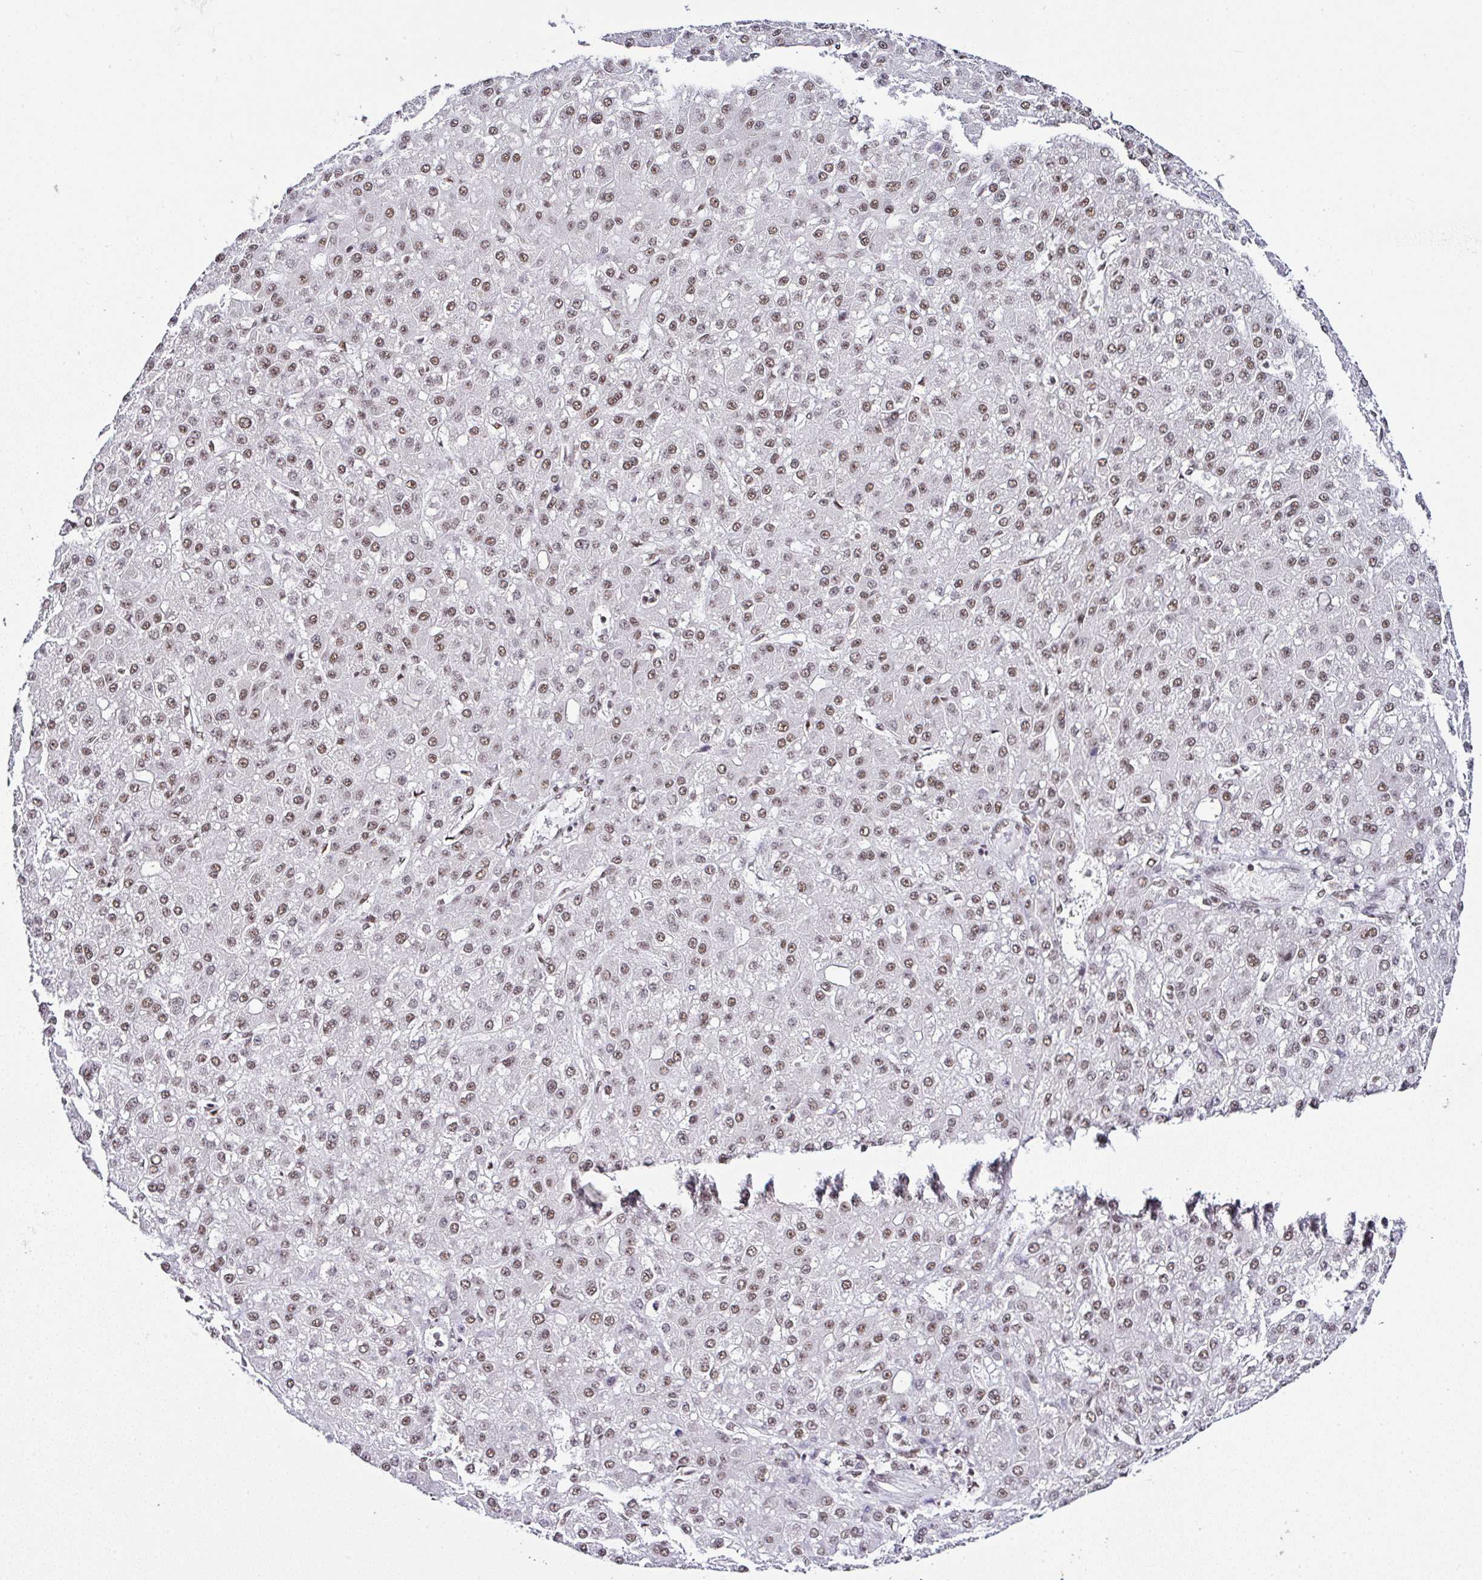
{"staining": {"intensity": "moderate", "quantity": ">75%", "location": "nuclear"}, "tissue": "liver cancer", "cell_type": "Tumor cells", "image_type": "cancer", "snomed": [{"axis": "morphology", "description": "Carcinoma, Hepatocellular, NOS"}, {"axis": "topography", "description": "Liver"}], "caption": "Protein expression analysis of hepatocellular carcinoma (liver) reveals moderate nuclear positivity in about >75% of tumor cells.", "gene": "PTPN2", "patient": {"sex": "male", "age": 67}}